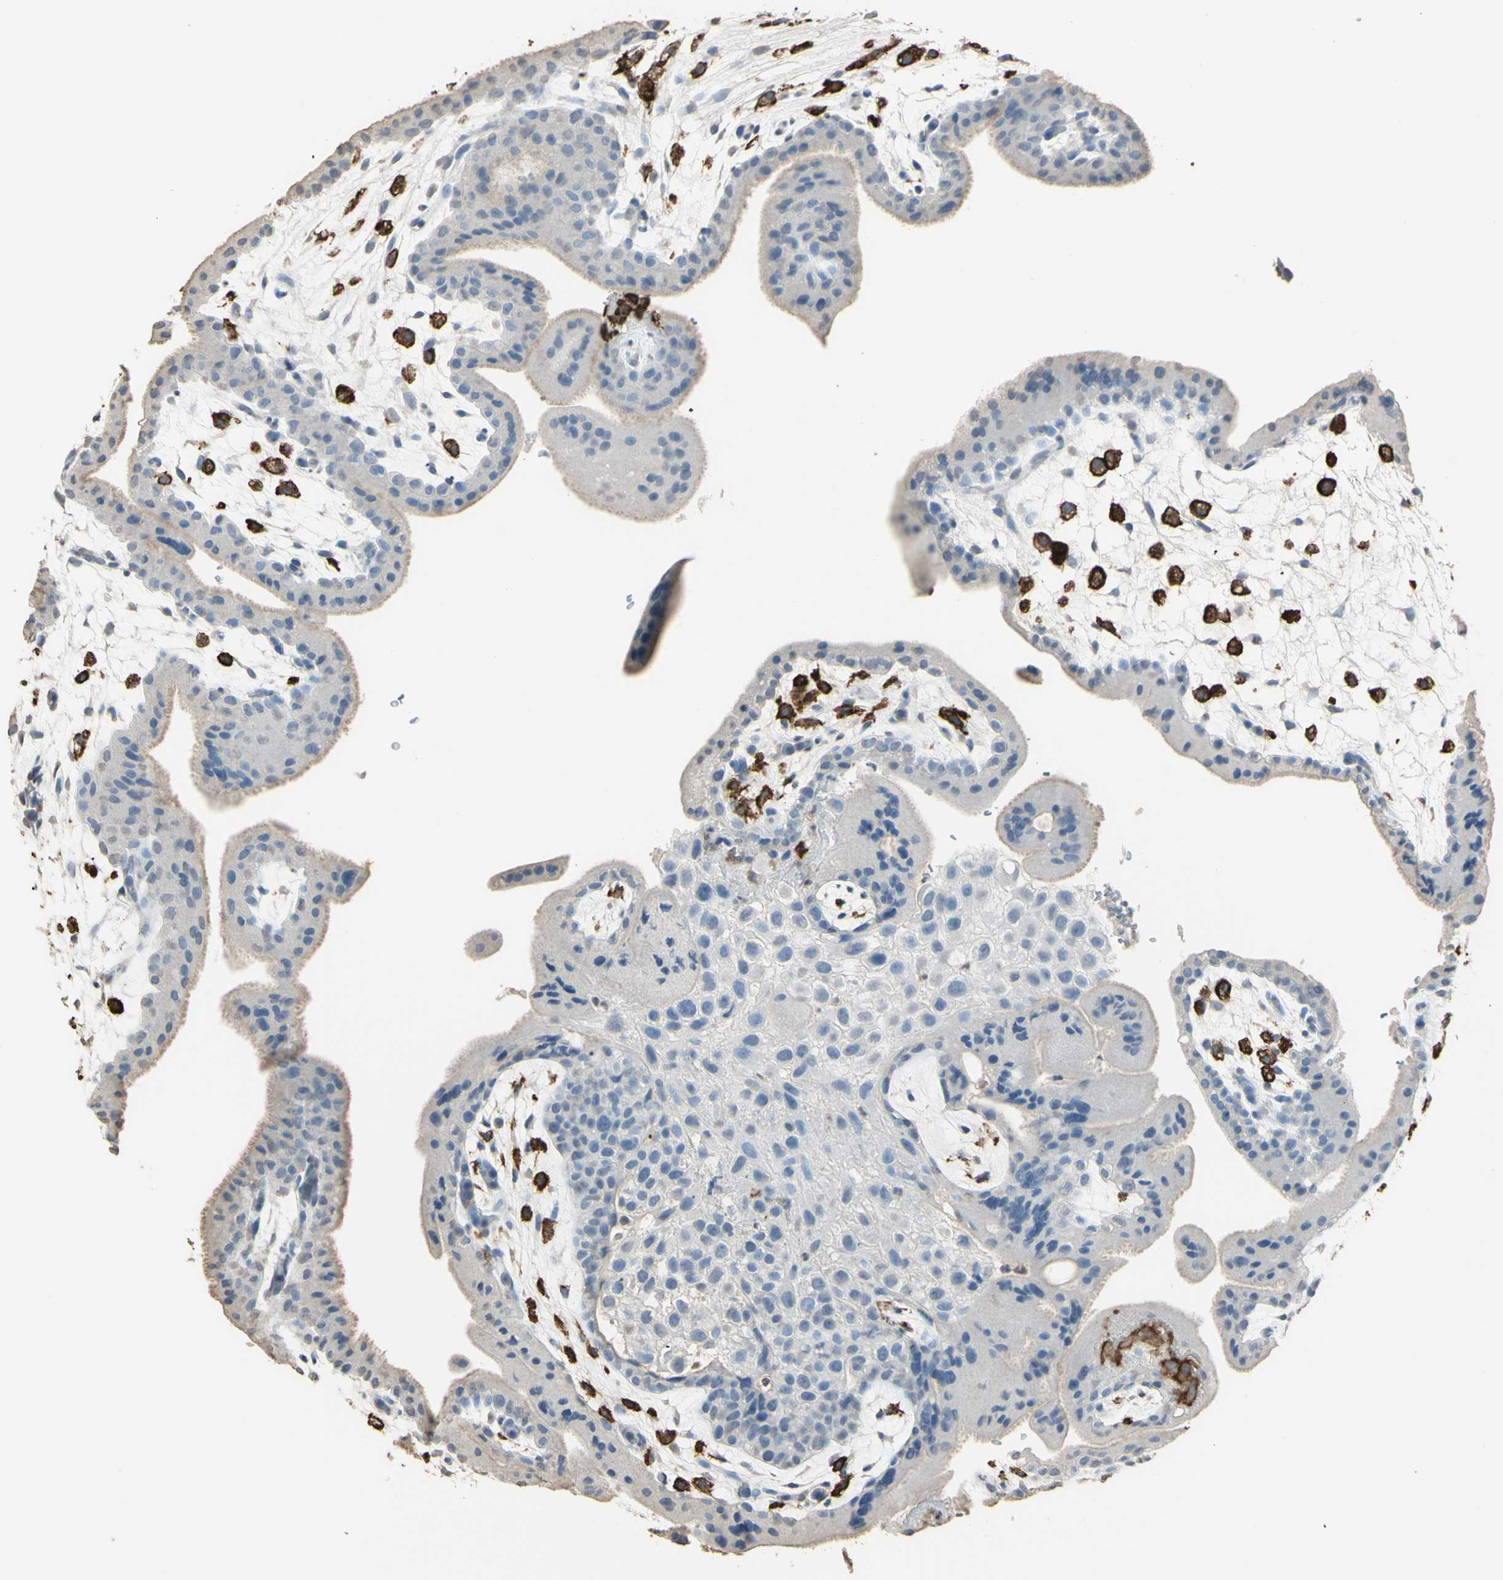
{"staining": {"intensity": "negative", "quantity": "none", "location": "none"}, "tissue": "placenta", "cell_type": "Decidual cells", "image_type": "normal", "snomed": [{"axis": "morphology", "description": "Normal tissue, NOS"}, {"axis": "topography", "description": "Placenta"}], "caption": "IHC image of normal placenta stained for a protein (brown), which demonstrates no expression in decidual cells.", "gene": "PSTPIP1", "patient": {"sex": "female", "age": 35}}